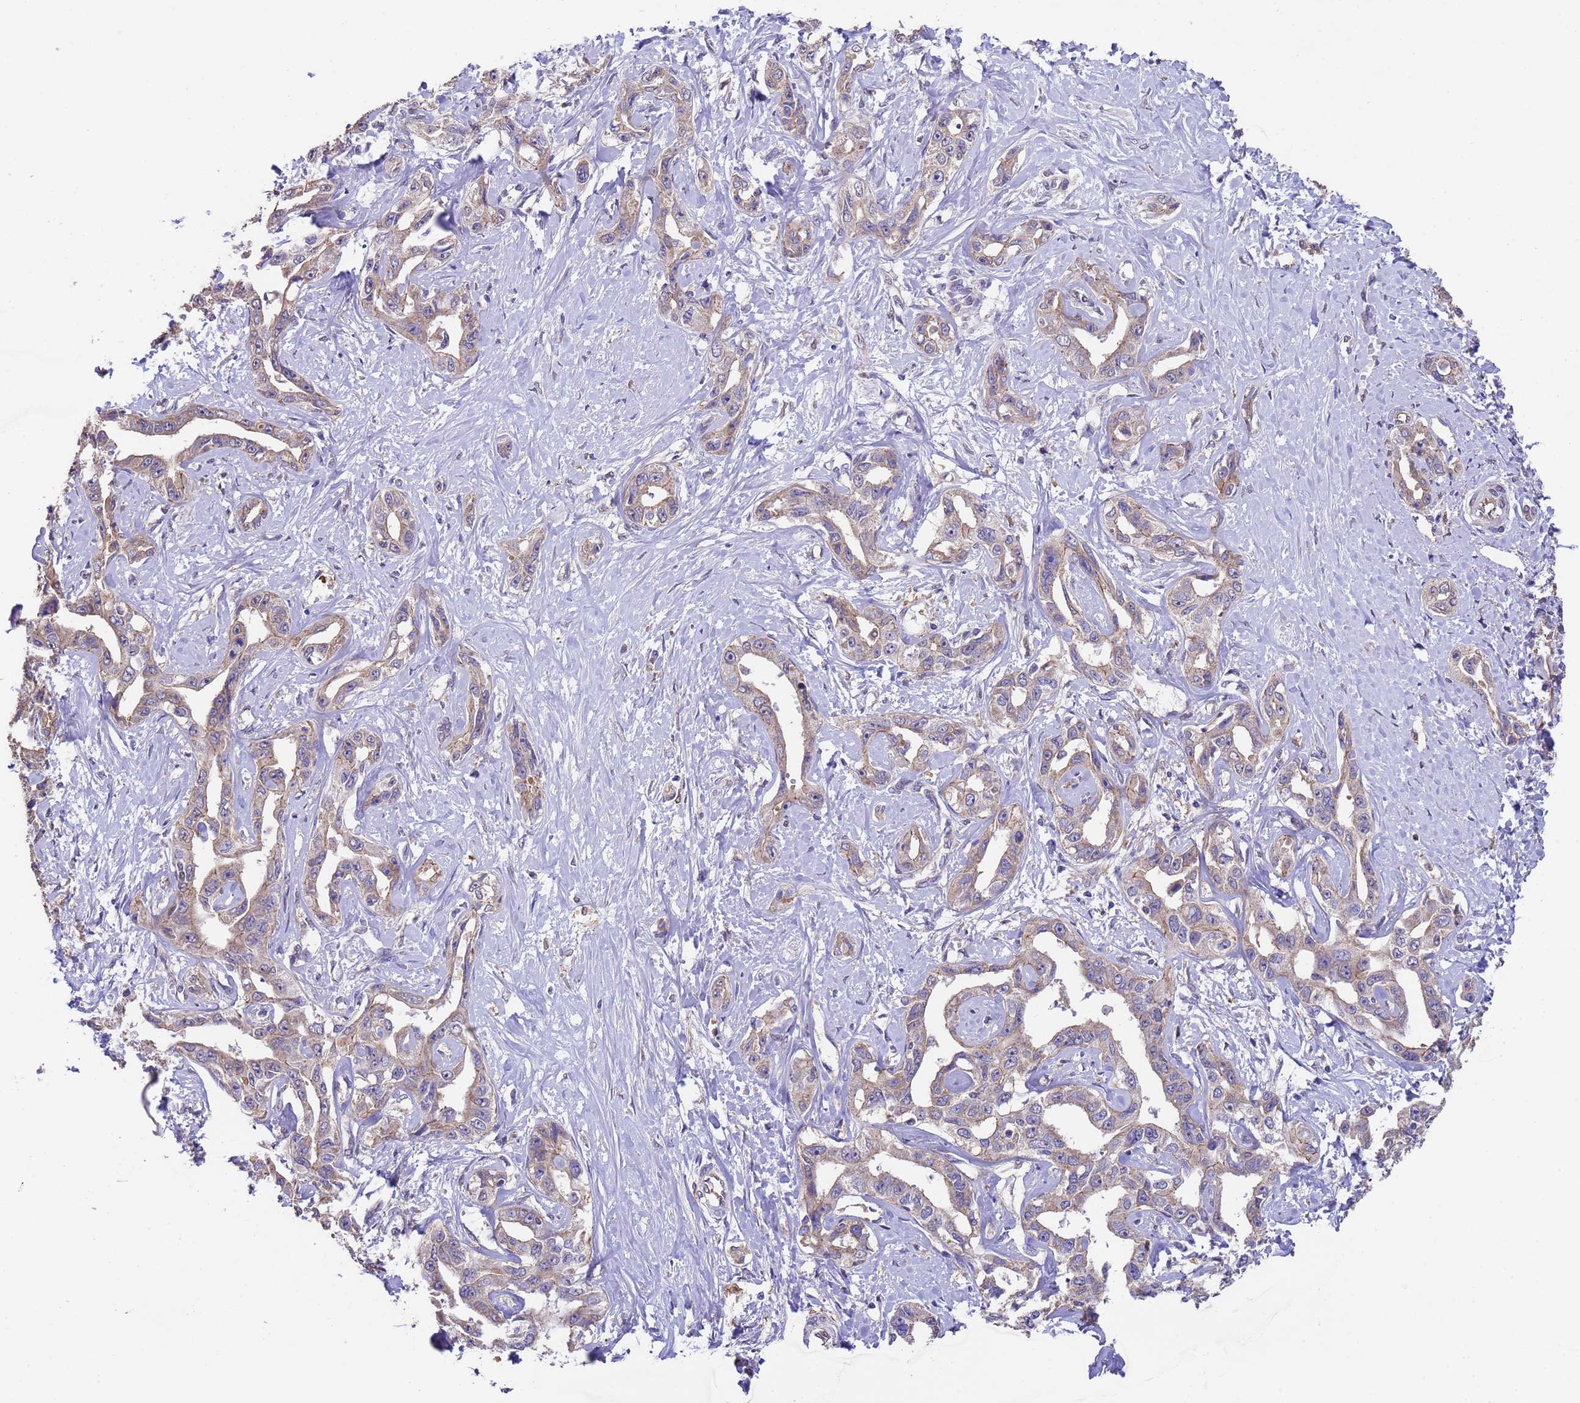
{"staining": {"intensity": "weak", "quantity": ">75%", "location": "cytoplasmic/membranous"}, "tissue": "liver cancer", "cell_type": "Tumor cells", "image_type": "cancer", "snomed": [{"axis": "morphology", "description": "Cholangiocarcinoma"}, {"axis": "topography", "description": "Liver"}], "caption": "There is low levels of weak cytoplasmic/membranous expression in tumor cells of cholangiocarcinoma (liver), as demonstrated by immunohistochemical staining (brown color).", "gene": "NPHP1", "patient": {"sex": "male", "age": 59}}